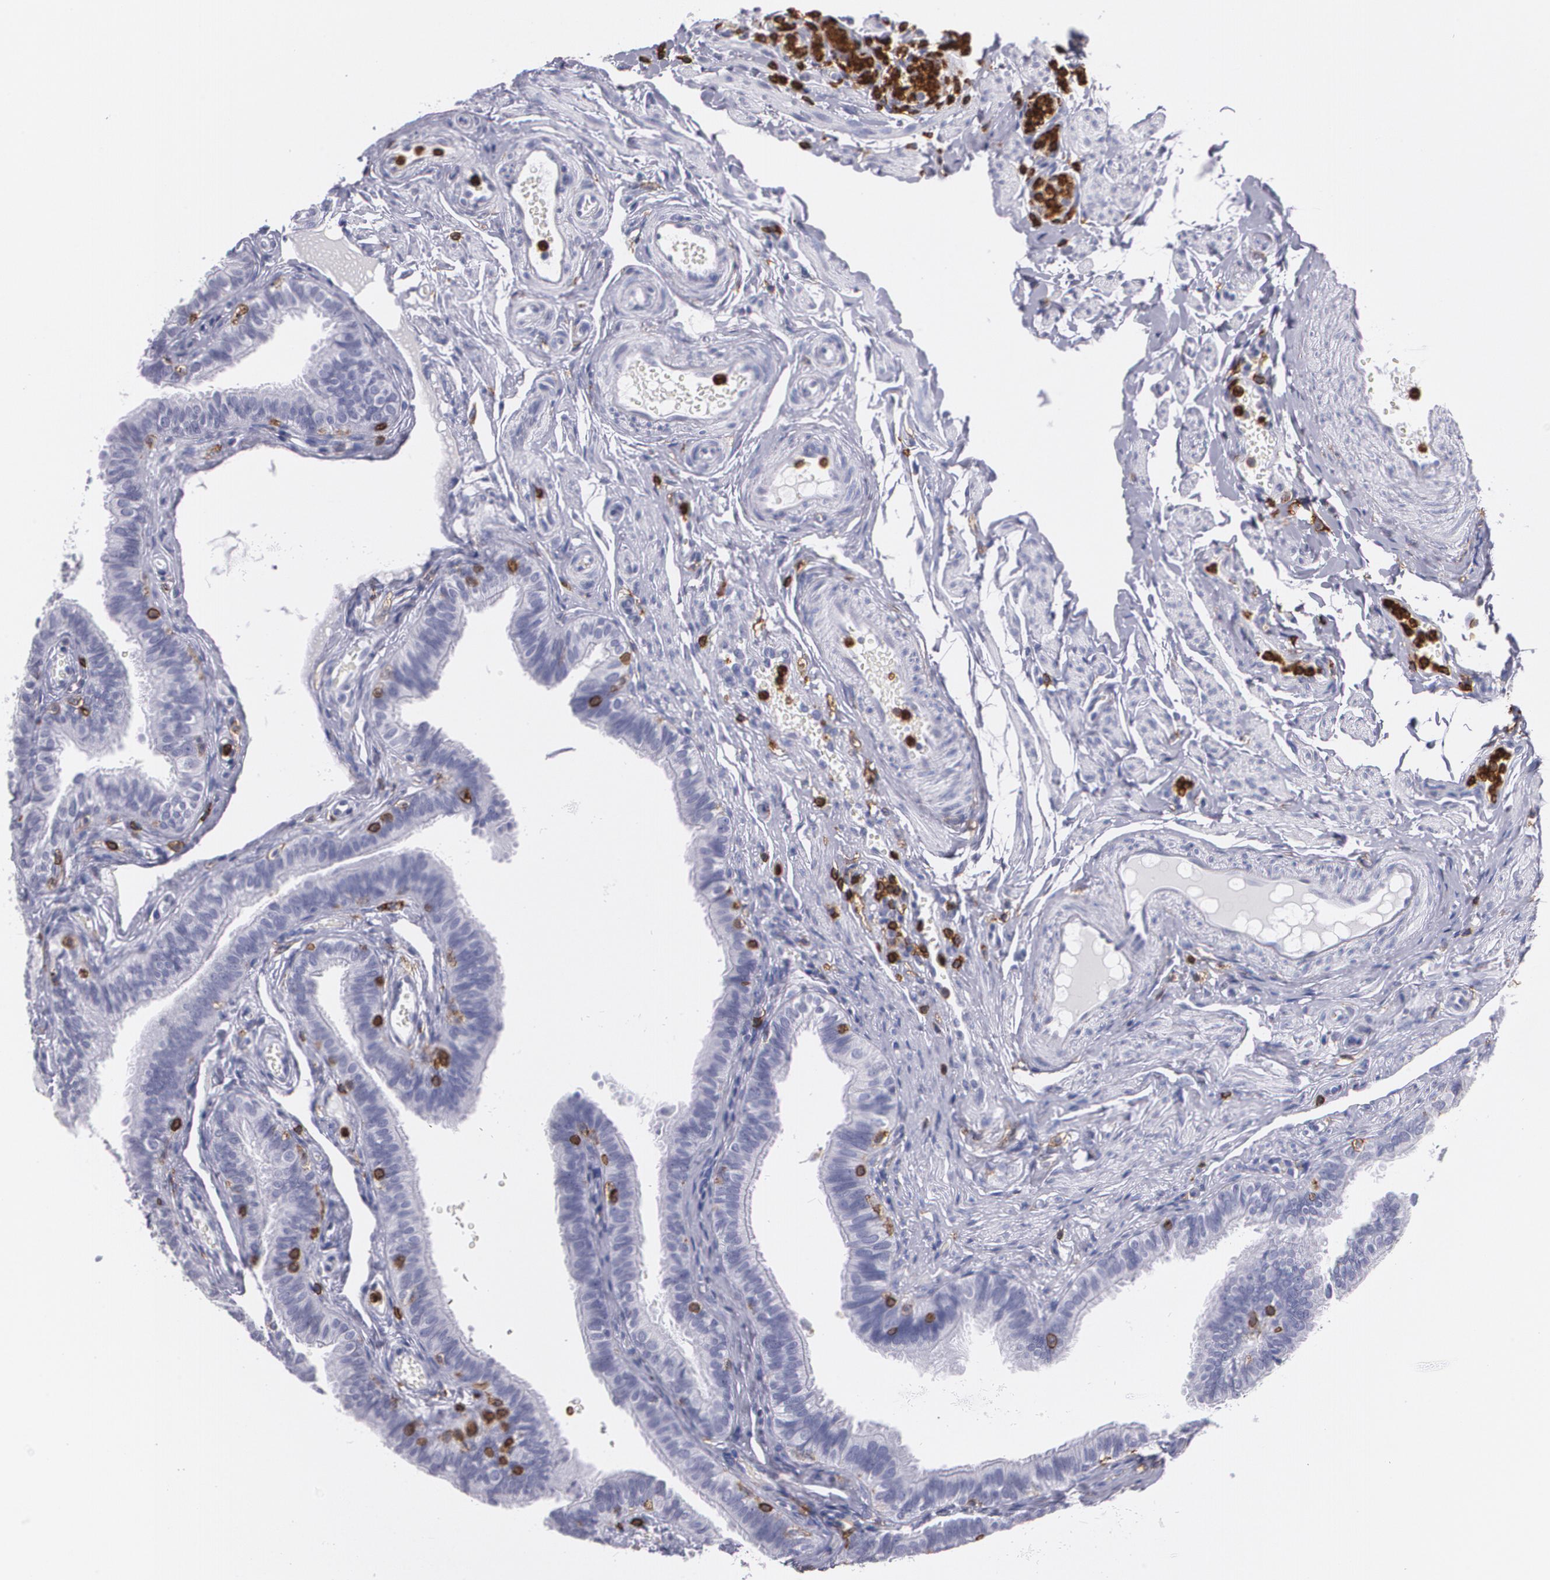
{"staining": {"intensity": "negative", "quantity": "none", "location": "none"}, "tissue": "fallopian tube", "cell_type": "Glandular cells", "image_type": "normal", "snomed": [{"axis": "morphology", "description": "Normal tissue, NOS"}, {"axis": "morphology", "description": "Dermoid, NOS"}, {"axis": "topography", "description": "Fallopian tube"}], "caption": "Immunohistochemistry (IHC) histopathology image of benign fallopian tube stained for a protein (brown), which exhibits no expression in glandular cells.", "gene": "PTPRC", "patient": {"sex": "female", "age": 33}}